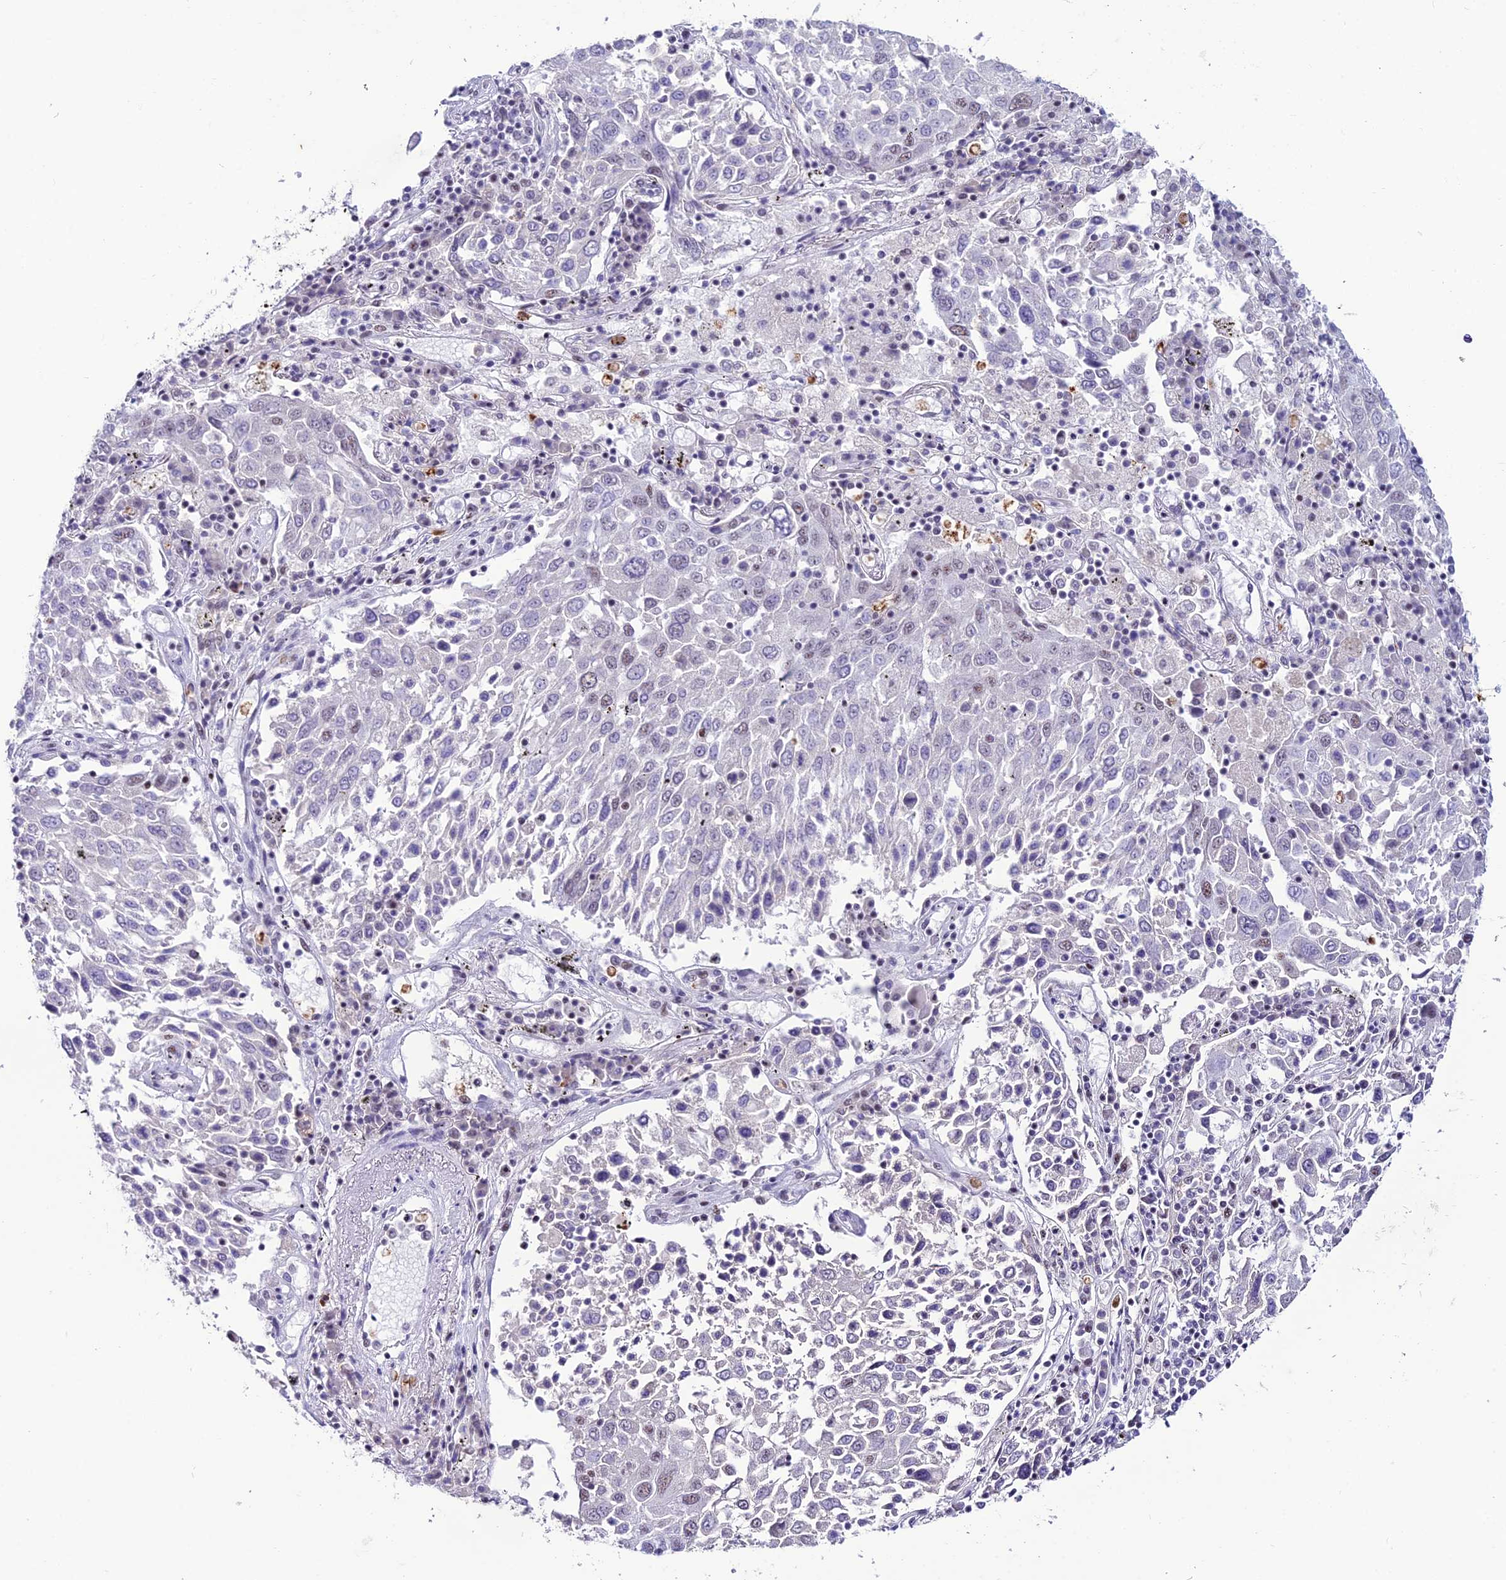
{"staining": {"intensity": "weak", "quantity": "<25%", "location": "nuclear"}, "tissue": "lung cancer", "cell_type": "Tumor cells", "image_type": "cancer", "snomed": [{"axis": "morphology", "description": "Squamous cell carcinoma, NOS"}, {"axis": "topography", "description": "Lung"}], "caption": "Immunohistochemistry (IHC) photomicrograph of squamous cell carcinoma (lung) stained for a protein (brown), which displays no positivity in tumor cells. Brightfield microscopy of immunohistochemistry (IHC) stained with DAB (brown) and hematoxylin (blue), captured at high magnification.", "gene": "MFSD2B", "patient": {"sex": "male", "age": 65}}